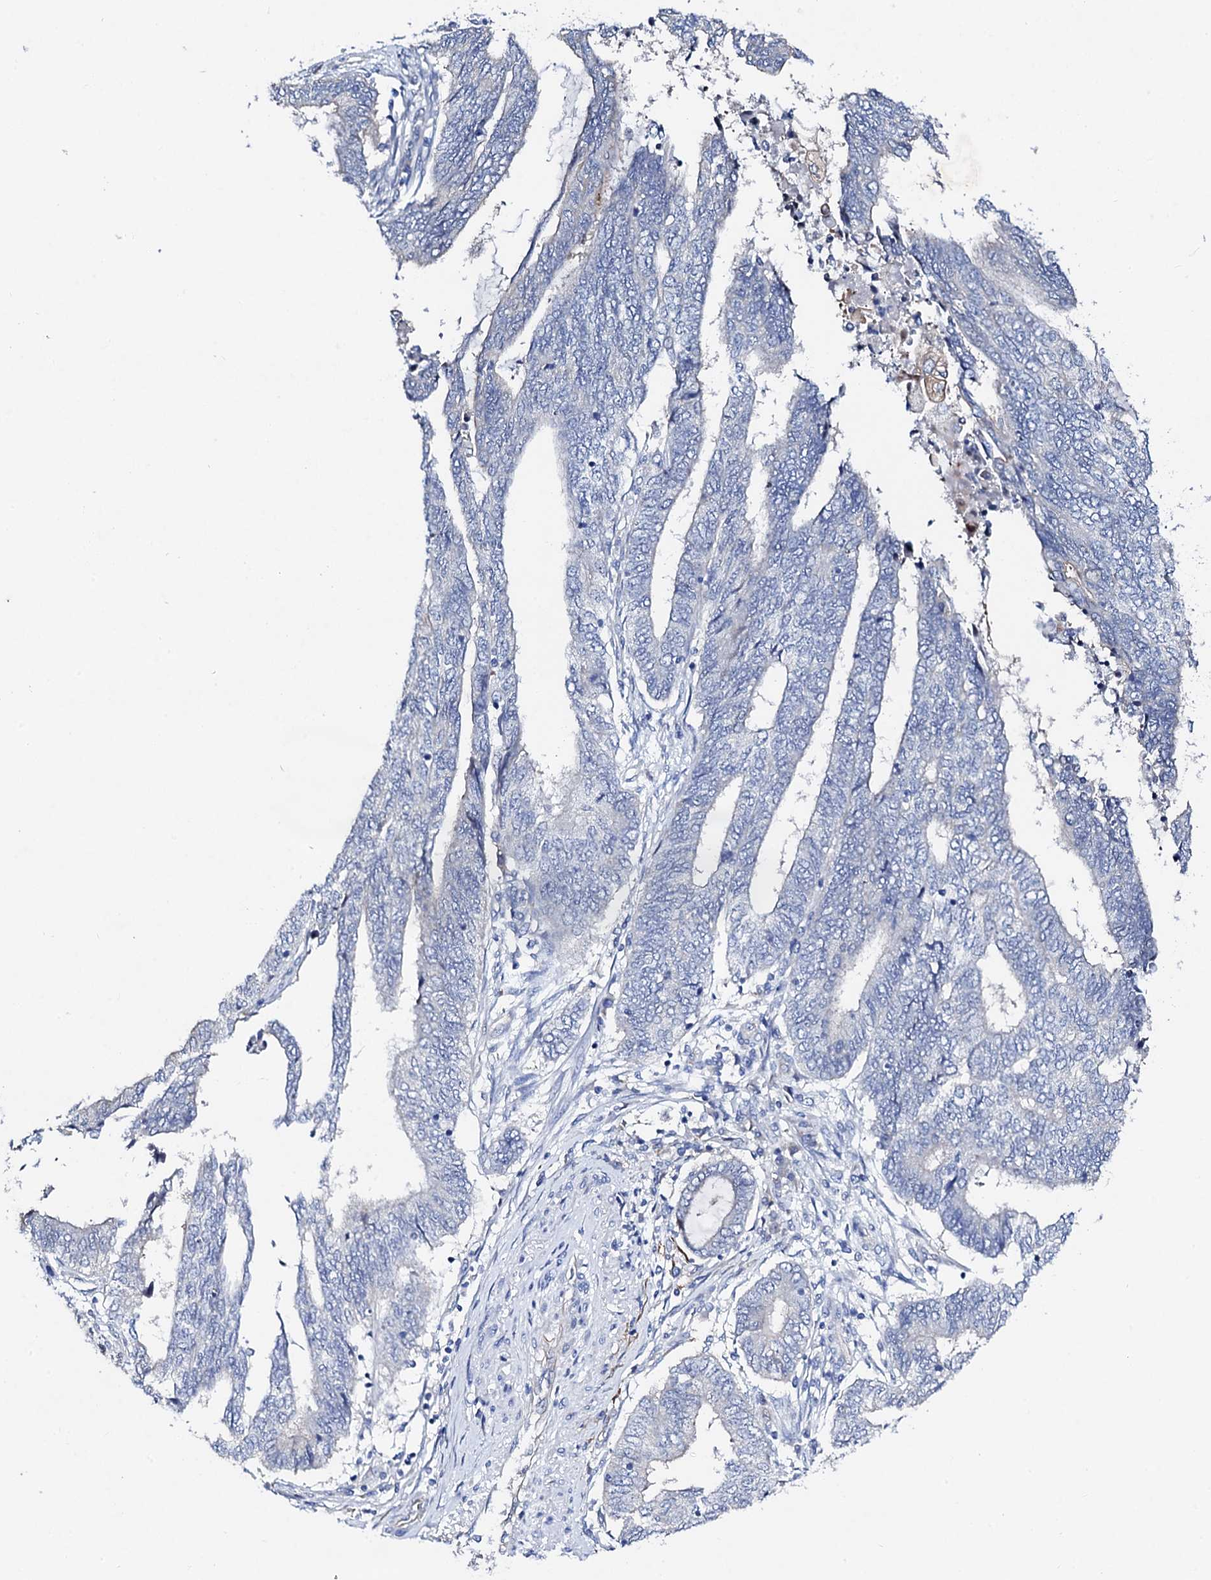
{"staining": {"intensity": "negative", "quantity": "none", "location": "none"}, "tissue": "endometrial cancer", "cell_type": "Tumor cells", "image_type": "cancer", "snomed": [{"axis": "morphology", "description": "Adenocarcinoma, NOS"}, {"axis": "topography", "description": "Uterus"}, {"axis": "topography", "description": "Endometrium"}], "caption": "Endometrial adenocarcinoma was stained to show a protein in brown. There is no significant staining in tumor cells.", "gene": "TRDN", "patient": {"sex": "female", "age": 70}}